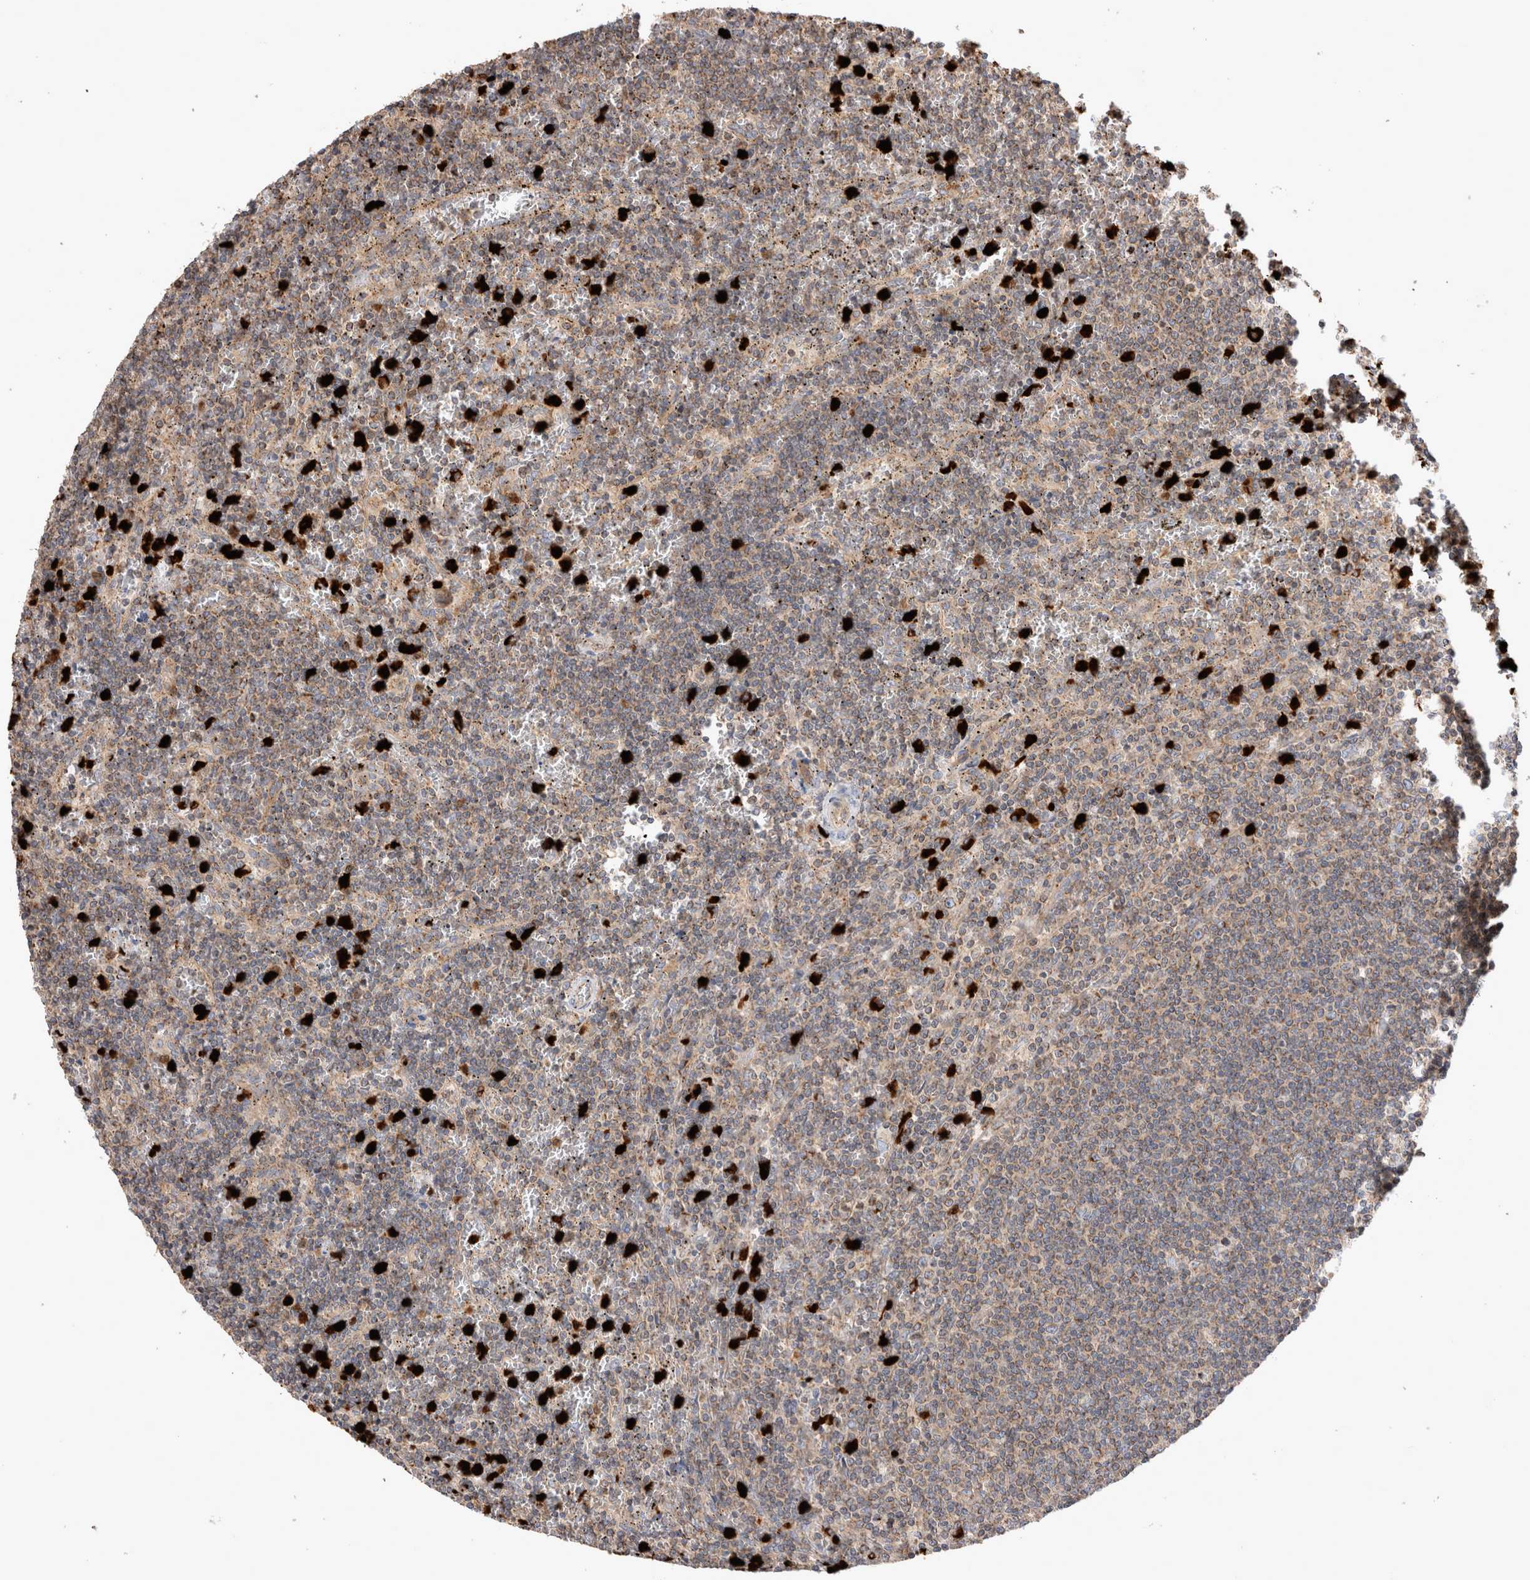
{"staining": {"intensity": "moderate", "quantity": ">75%", "location": "cytoplasmic/membranous"}, "tissue": "lymphoma", "cell_type": "Tumor cells", "image_type": "cancer", "snomed": [{"axis": "morphology", "description": "Malignant lymphoma, non-Hodgkin's type, Low grade"}, {"axis": "topography", "description": "Spleen"}], "caption": "Immunohistochemistry histopathology image of lymphoma stained for a protein (brown), which exhibits medium levels of moderate cytoplasmic/membranous positivity in approximately >75% of tumor cells.", "gene": "NXT2", "patient": {"sex": "female", "age": 50}}